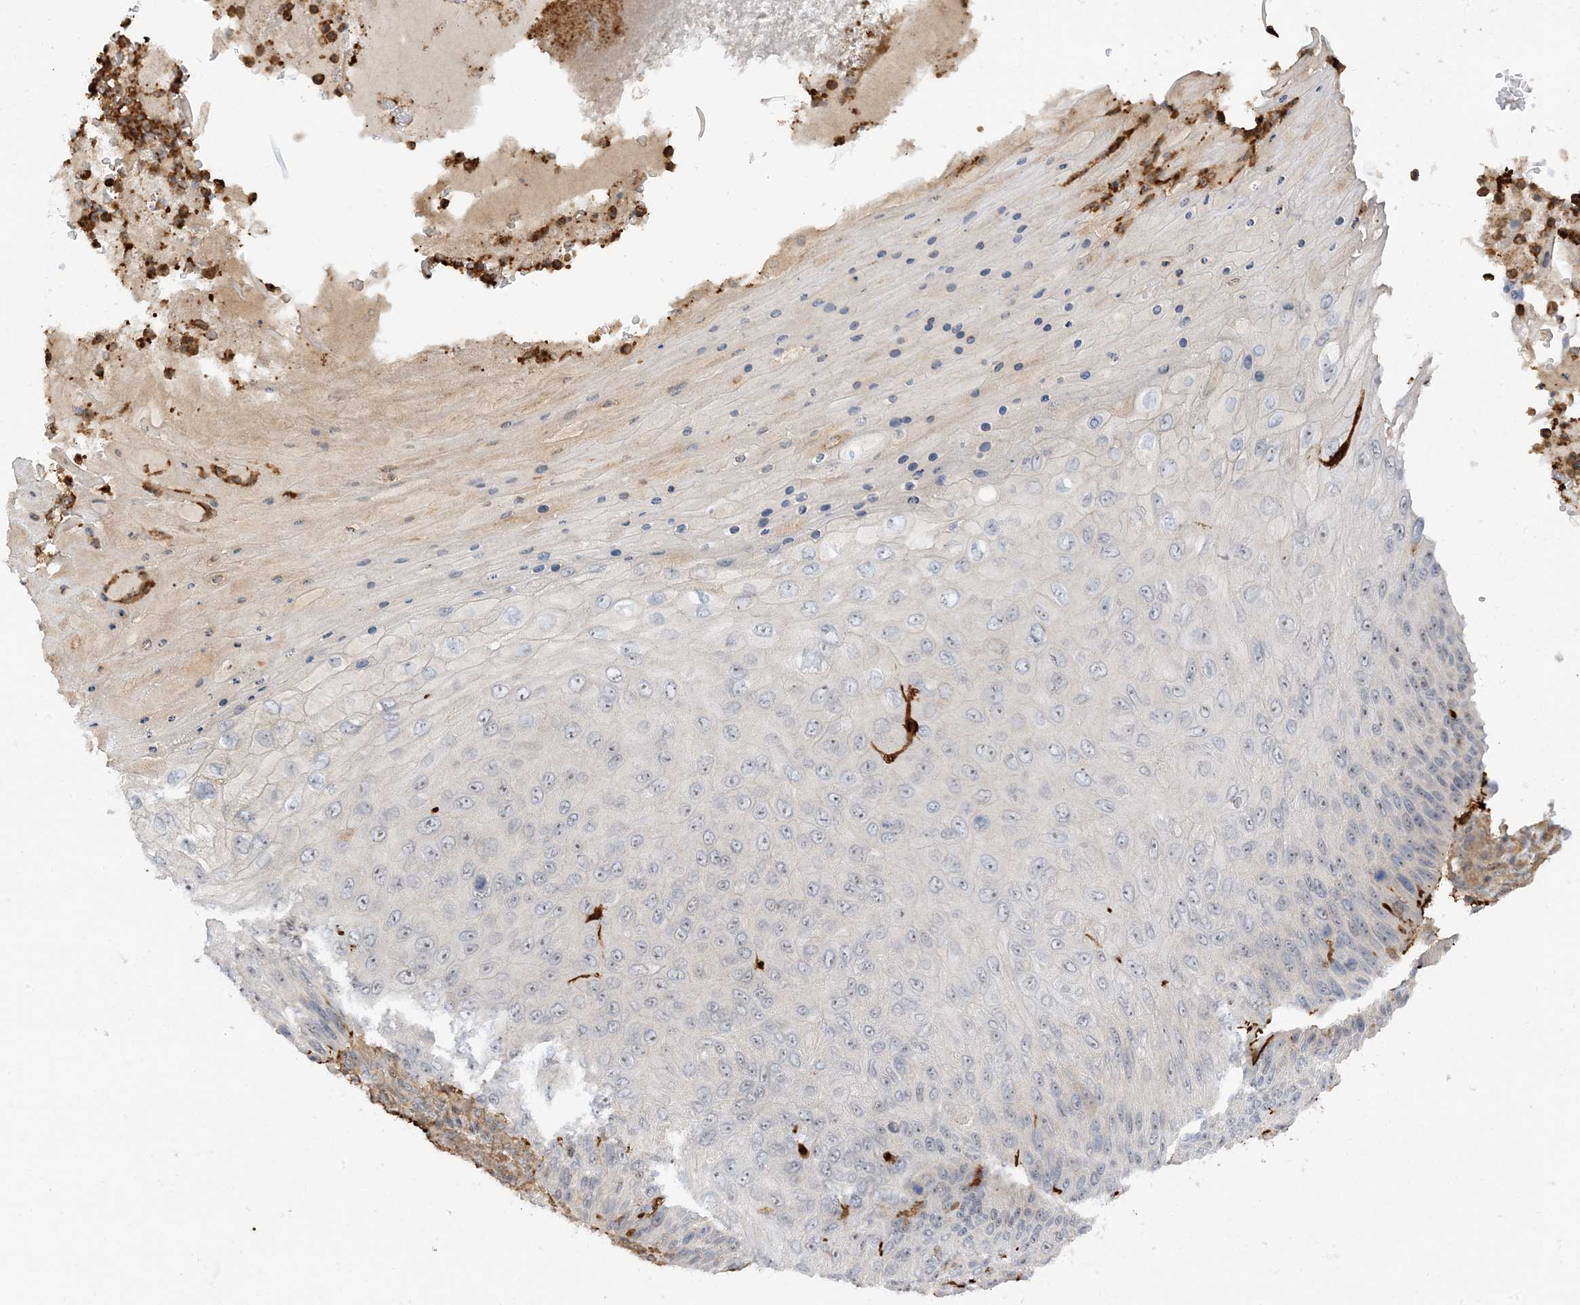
{"staining": {"intensity": "negative", "quantity": "none", "location": "none"}, "tissue": "skin cancer", "cell_type": "Tumor cells", "image_type": "cancer", "snomed": [{"axis": "morphology", "description": "Squamous cell carcinoma, NOS"}, {"axis": "topography", "description": "Skin"}], "caption": "Photomicrograph shows no protein positivity in tumor cells of squamous cell carcinoma (skin) tissue.", "gene": "PHACTR2", "patient": {"sex": "female", "age": 88}}